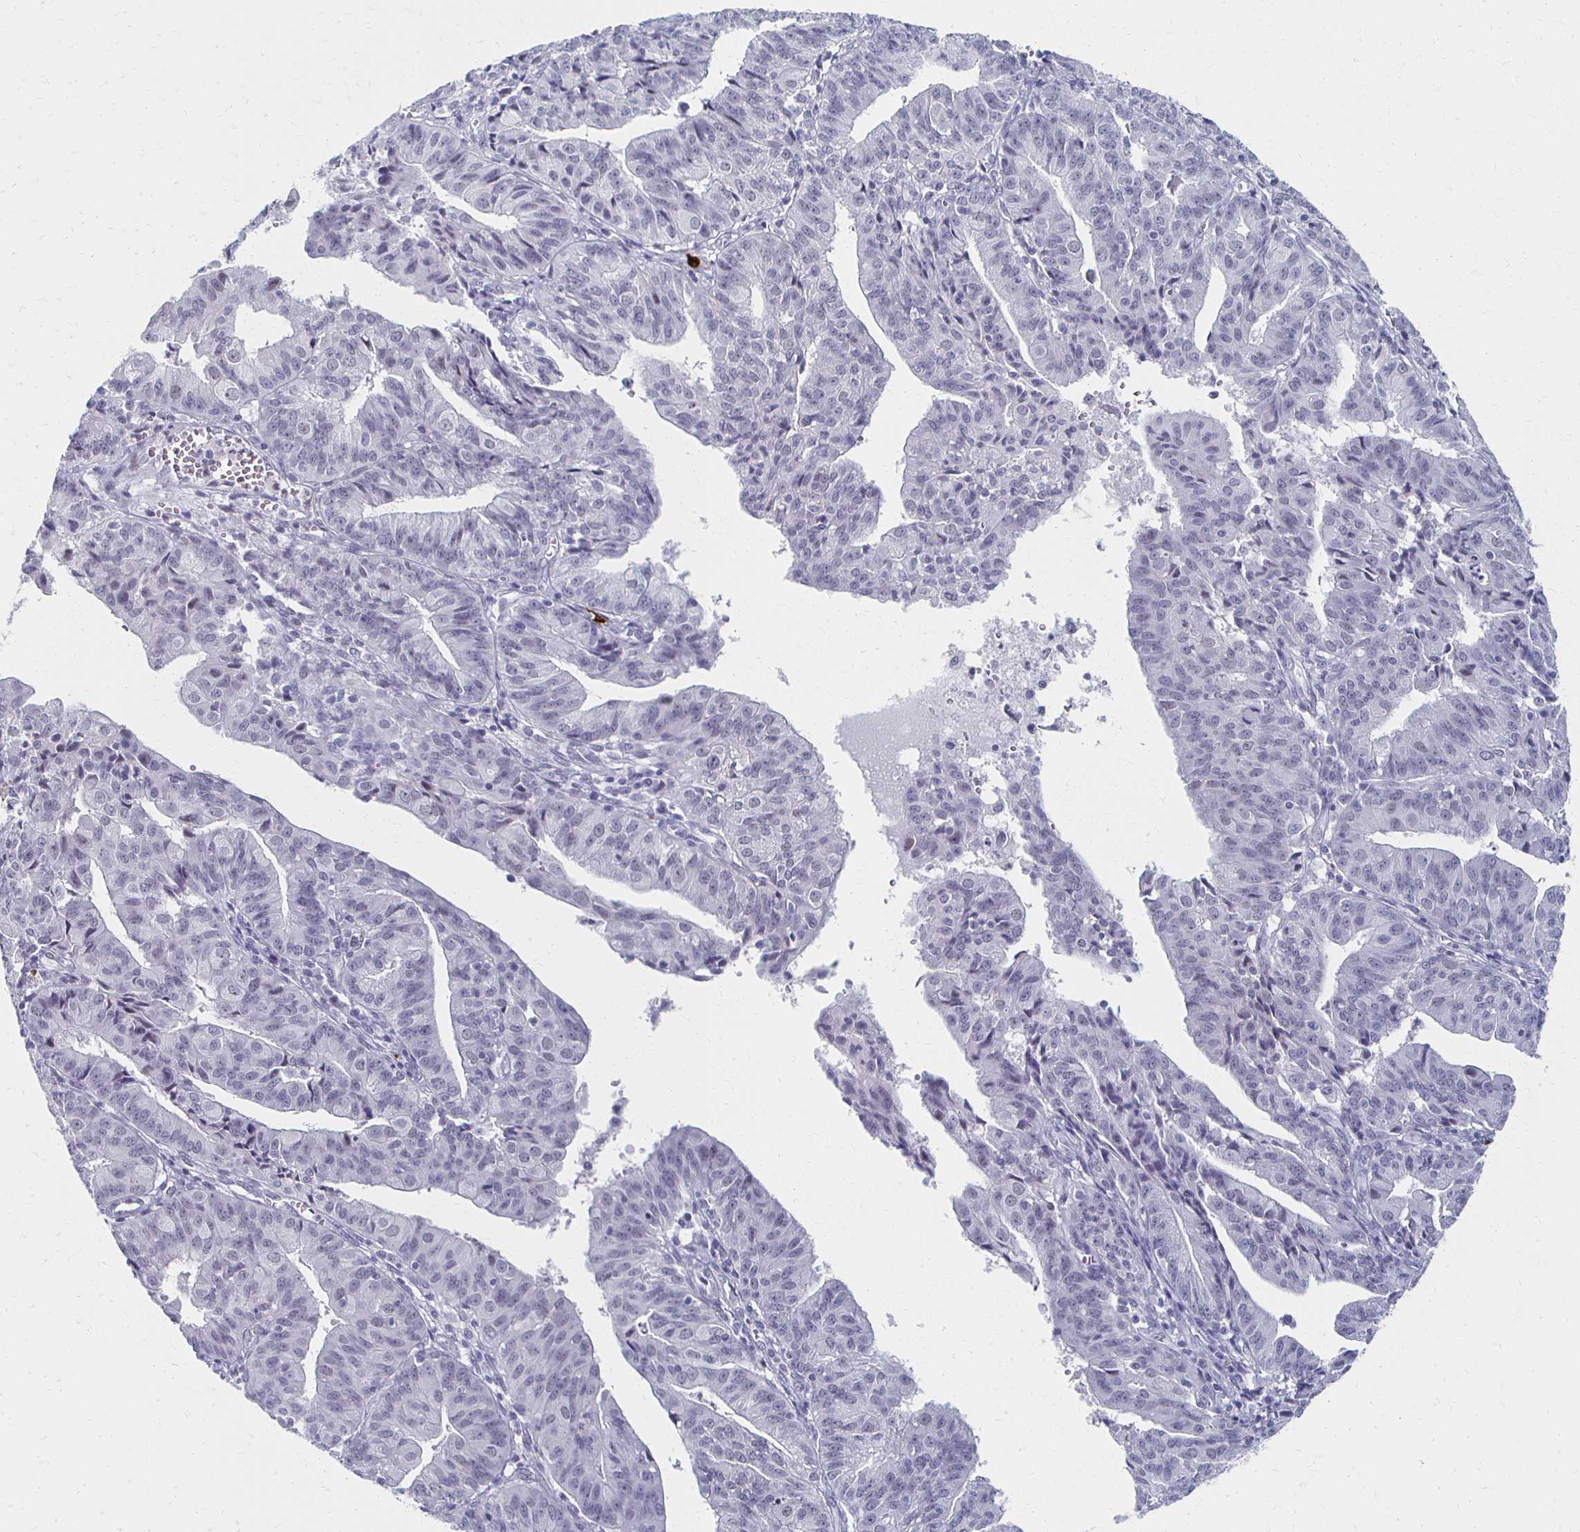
{"staining": {"intensity": "negative", "quantity": "none", "location": "none"}, "tissue": "endometrial cancer", "cell_type": "Tumor cells", "image_type": "cancer", "snomed": [{"axis": "morphology", "description": "Adenocarcinoma, NOS"}, {"axis": "topography", "description": "Endometrium"}], "caption": "This is a histopathology image of immunohistochemistry (IHC) staining of adenocarcinoma (endometrial), which shows no positivity in tumor cells.", "gene": "CXCR2", "patient": {"sex": "female", "age": 56}}